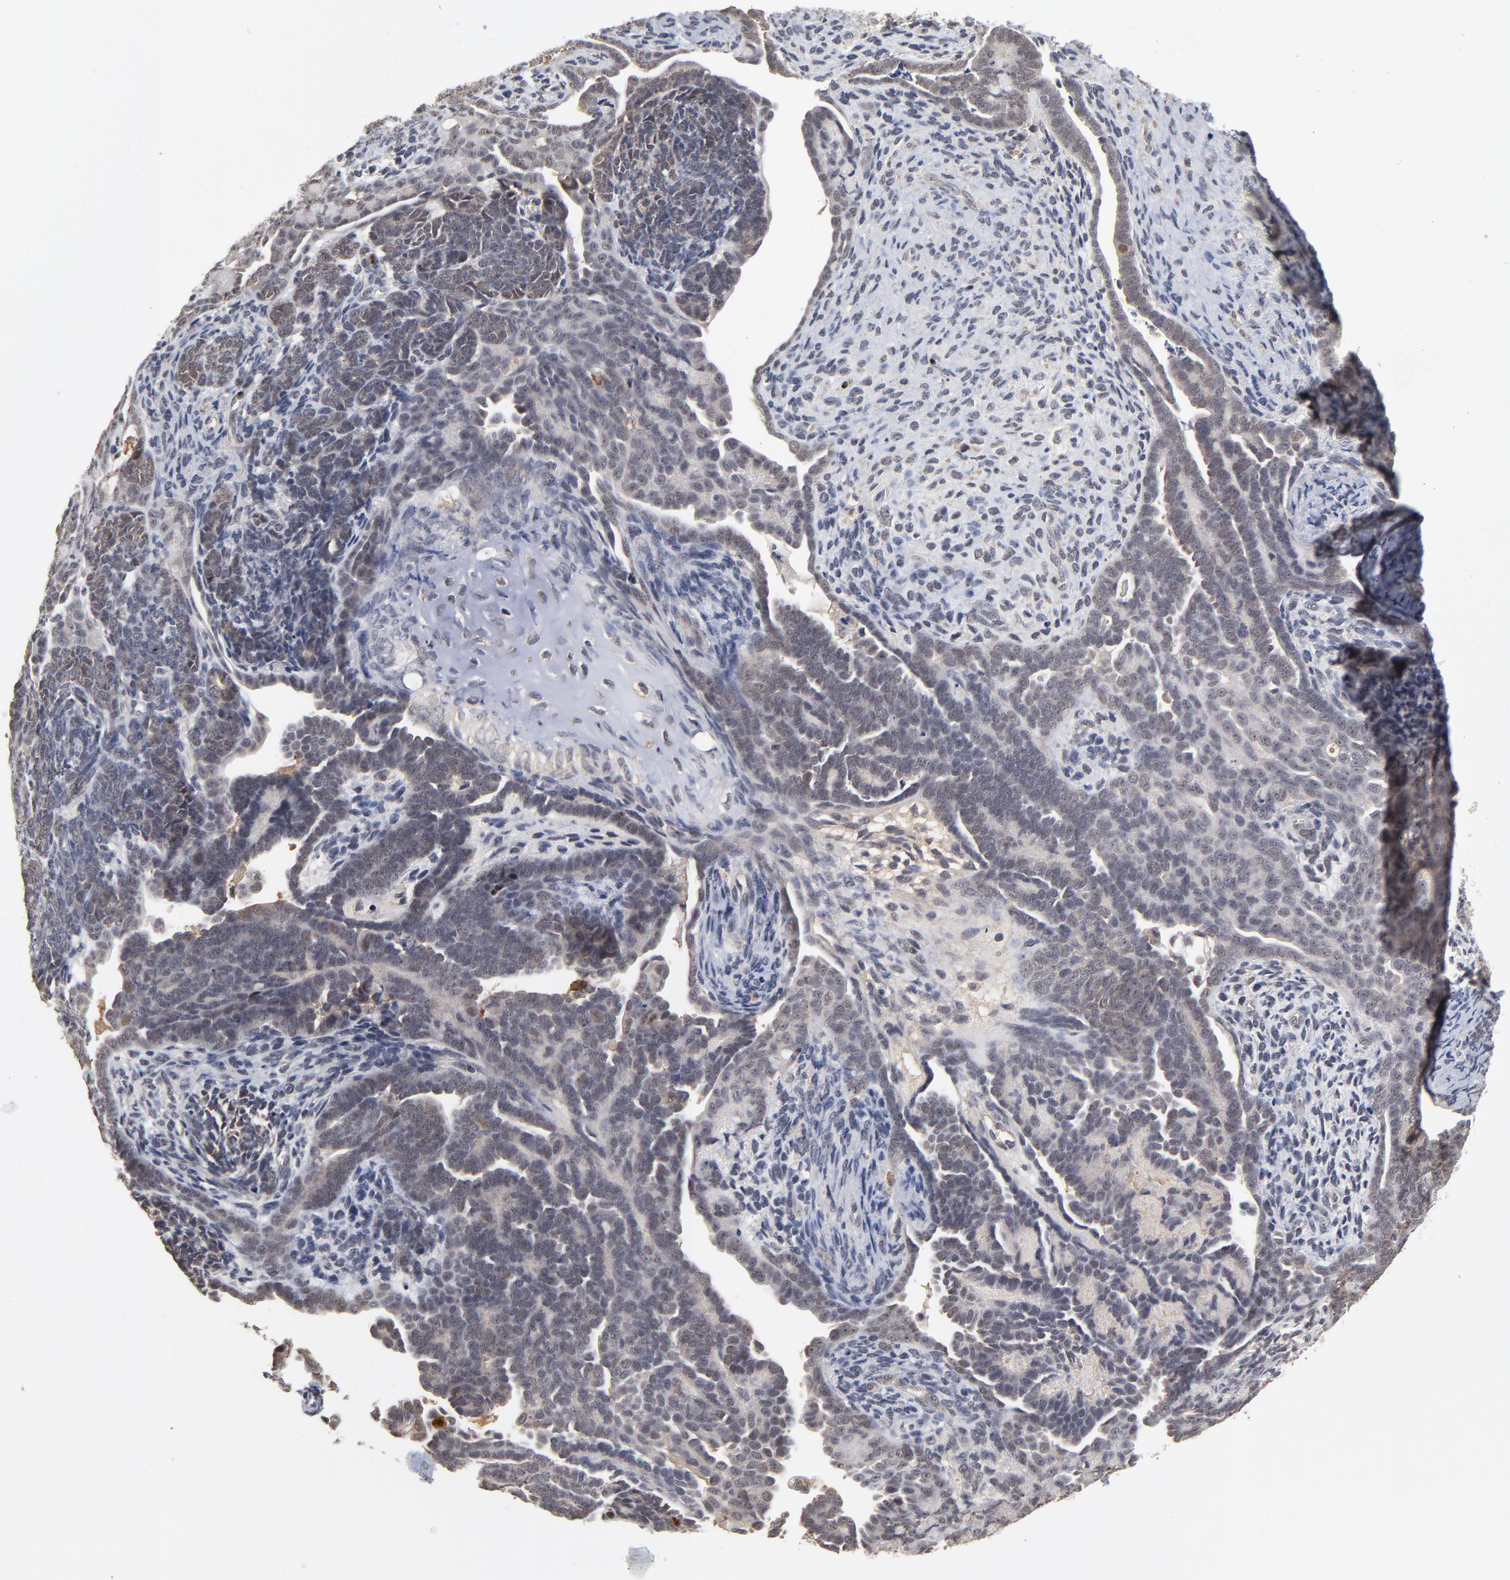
{"staining": {"intensity": "weak", "quantity": "<25%", "location": "nuclear"}, "tissue": "endometrial cancer", "cell_type": "Tumor cells", "image_type": "cancer", "snomed": [{"axis": "morphology", "description": "Neoplasm, malignant, NOS"}, {"axis": "topography", "description": "Endometrium"}], "caption": "DAB (3,3'-diaminobenzidine) immunohistochemical staining of endometrial cancer demonstrates no significant expression in tumor cells. Brightfield microscopy of immunohistochemistry stained with DAB (brown) and hematoxylin (blue), captured at high magnification.", "gene": "WSB1", "patient": {"sex": "female", "age": 74}}